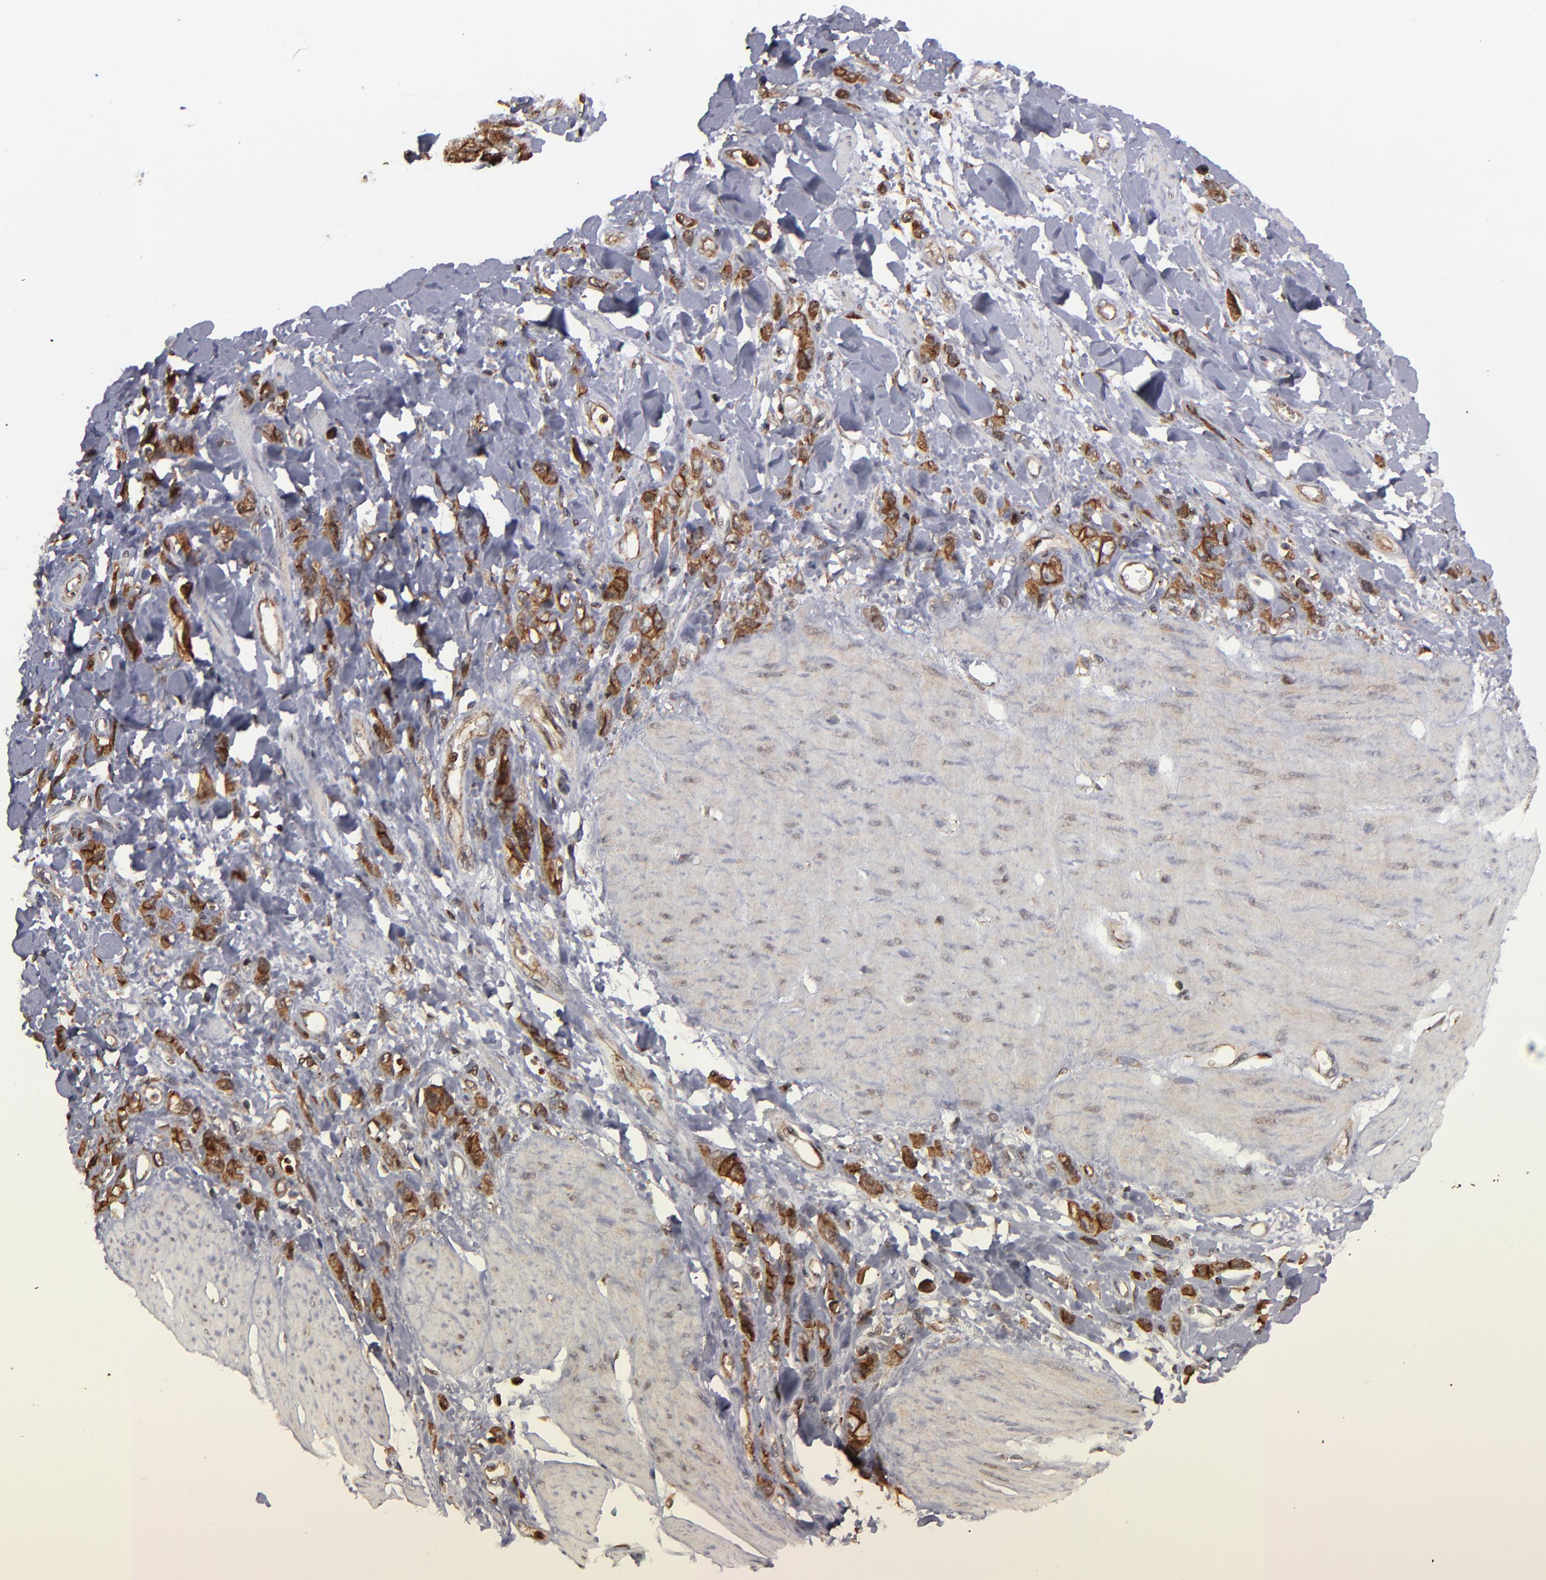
{"staining": {"intensity": "strong", "quantity": ">75%", "location": "cytoplasmic/membranous,nuclear"}, "tissue": "stomach cancer", "cell_type": "Tumor cells", "image_type": "cancer", "snomed": [{"axis": "morphology", "description": "Normal tissue, NOS"}, {"axis": "morphology", "description": "Adenocarcinoma, NOS"}, {"axis": "topography", "description": "Stomach"}], "caption": "Protein expression analysis of stomach cancer reveals strong cytoplasmic/membranous and nuclear staining in approximately >75% of tumor cells.", "gene": "RGS6", "patient": {"sex": "male", "age": 82}}